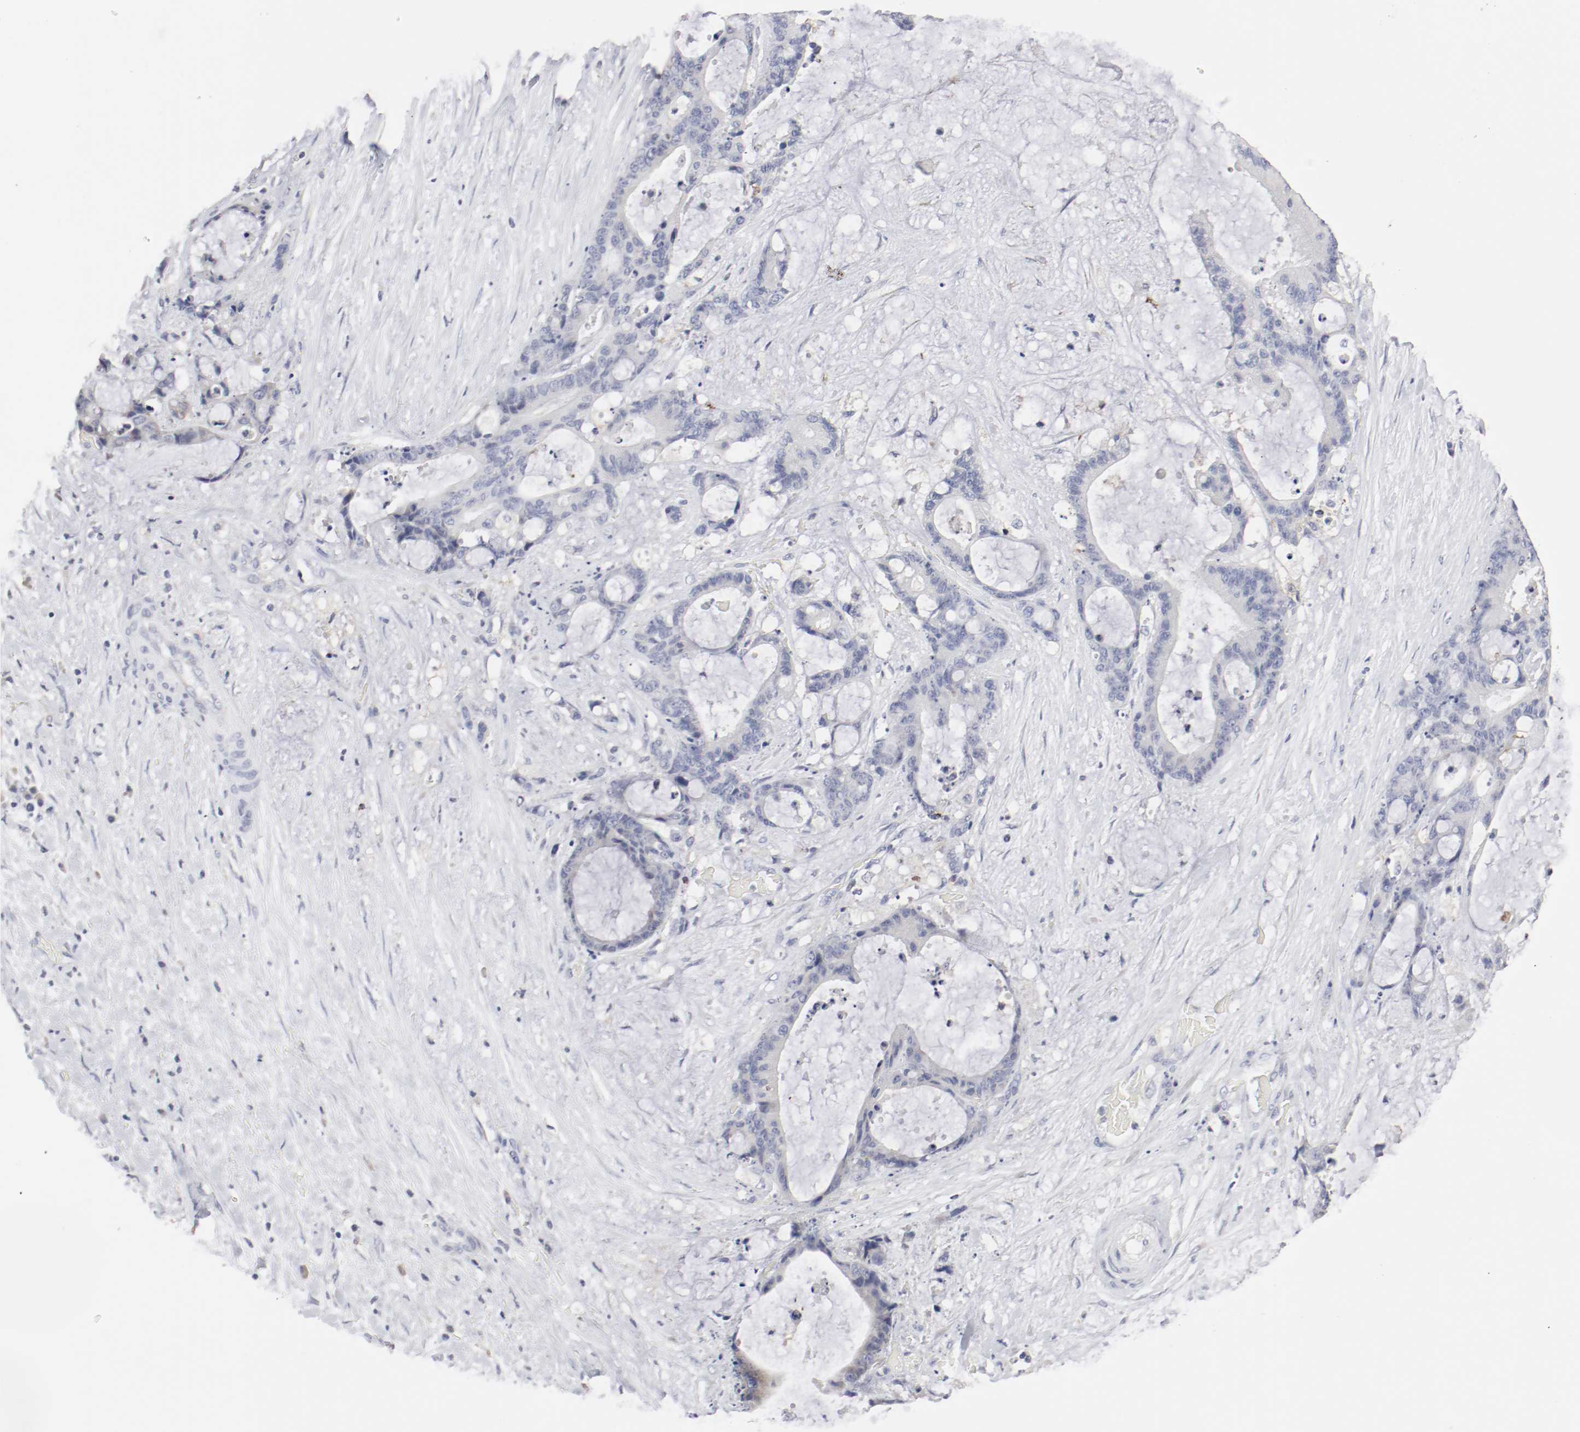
{"staining": {"intensity": "negative", "quantity": "none", "location": "none"}, "tissue": "liver cancer", "cell_type": "Tumor cells", "image_type": "cancer", "snomed": [{"axis": "morphology", "description": "Cholangiocarcinoma"}, {"axis": "topography", "description": "Liver"}], "caption": "Liver cholangiocarcinoma was stained to show a protein in brown. There is no significant positivity in tumor cells.", "gene": "ITGAX", "patient": {"sex": "female", "age": 73}}